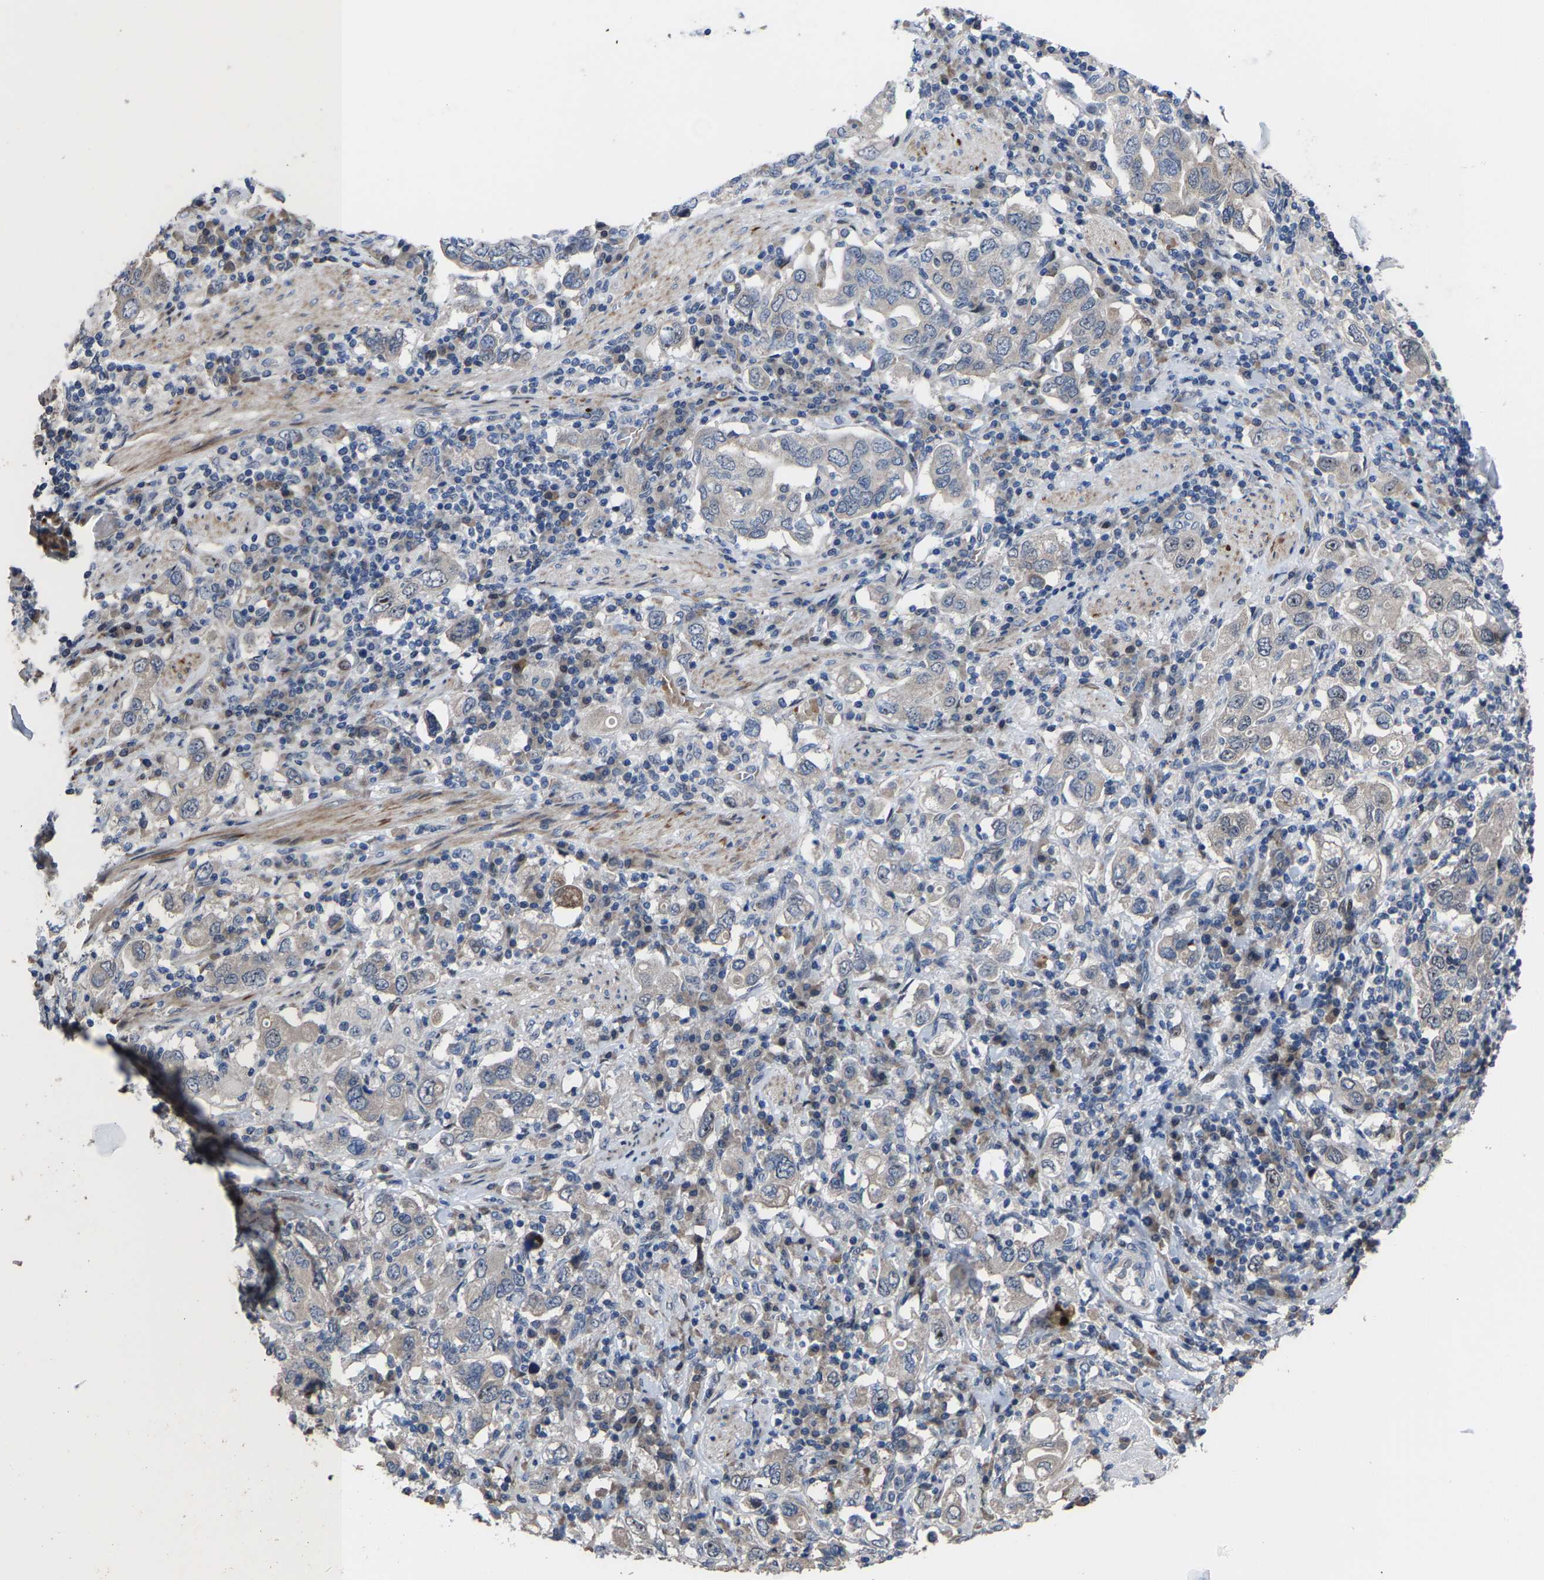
{"staining": {"intensity": "negative", "quantity": "none", "location": "none"}, "tissue": "stomach cancer", "cell_type": "Tumor cells", "image_type": "cancer", "snomed": [{"axis": "morphology", "description": "Adenocarcinoma, NOS"}, {"axis": "topography", "description": "Stomach, upper"}], "caption": "Human stomach adenocarcinoma stained for a protein using immunohistochemistry displays no positivity in tumor cells.", "gene": "HAUS6", "patient": {"sex": "male", "age": 62}}